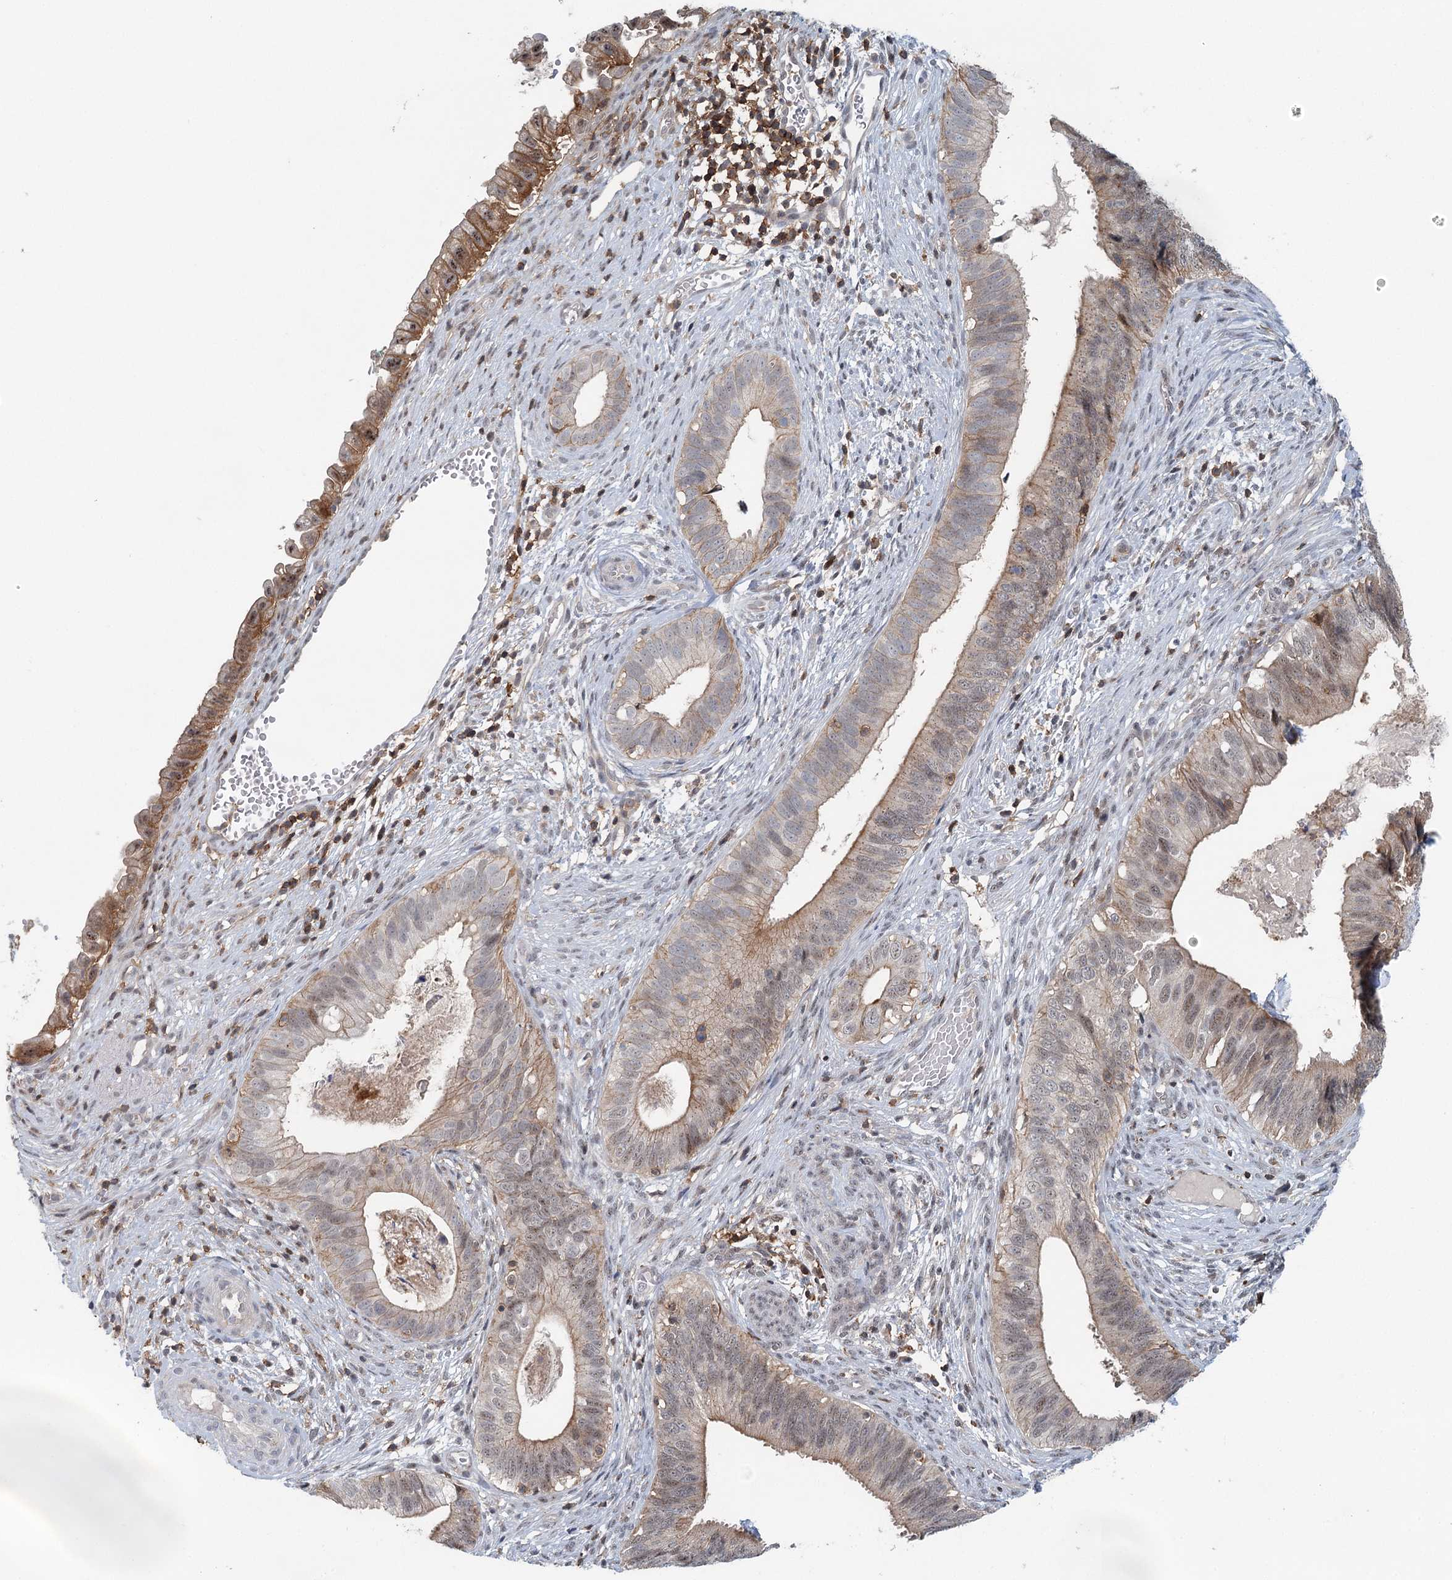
{"staining": {"intensity": "moderate", "quantity": "<25%", "location": "cytoplasmic/membranous,nuclear"}, "tissue": "cervical cancer", "cell_type": "Tumor cells", "image_type": "cancer", "snomed": [{"axis": "morphology", "description": "Adenocarcinoma, NOS"}, {"axis": "topography", "description": "Cervix"}], "caption": "Protein expression analysis of cervical cancer (adenocarcinoma) displays moderate cytoplasmic/membranous and nuclear positivity in approximately <25% of tumor cells.", "gene": "CDC42SE2", "patient": {"sex": "female", "age": 42}}